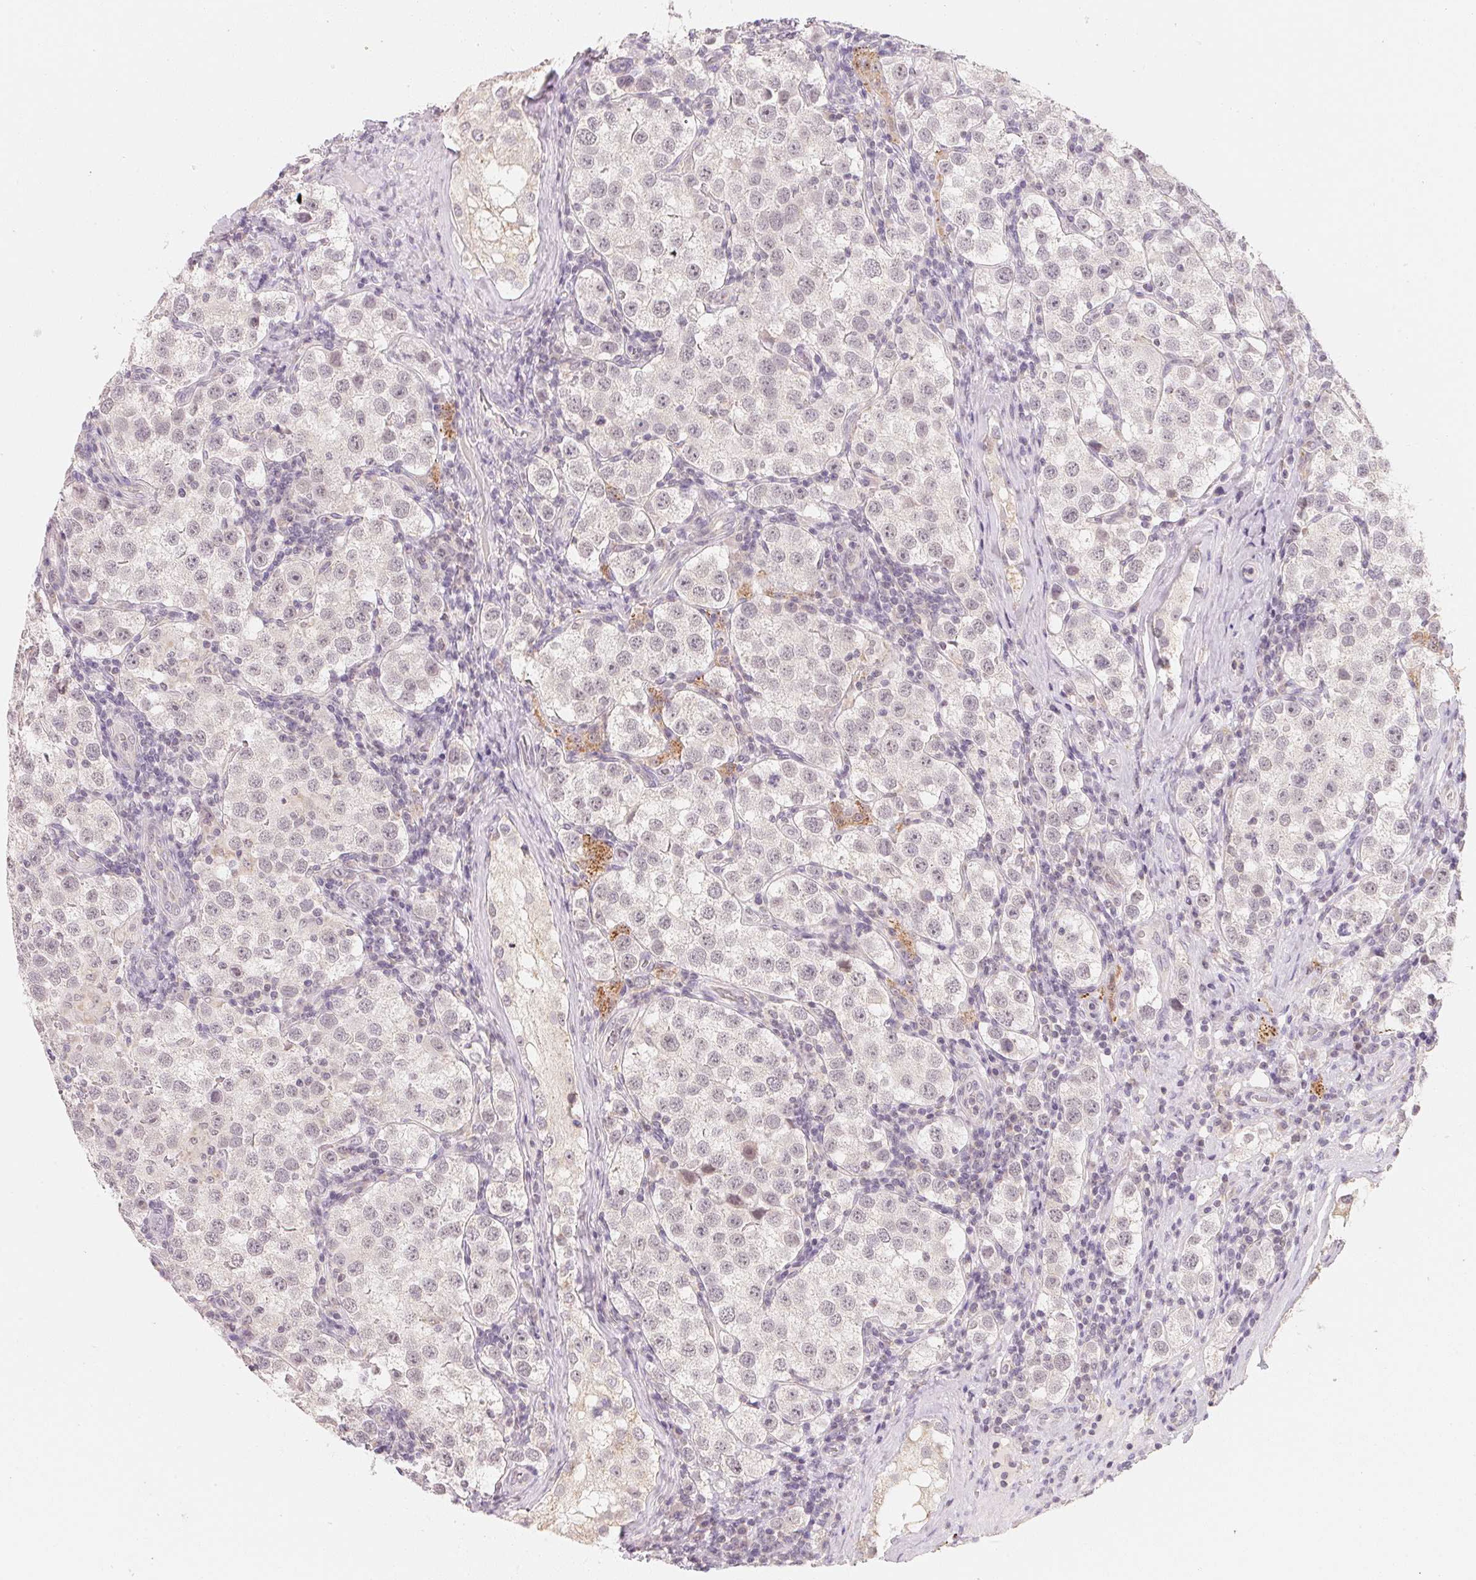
{"staining": {"intensity": "negative", "quantity": "none", "location": "none"}, "tissue": "testis cancer", "cell_type": "Tumor cells", "image_type": "cancer", "snomed": [{"axis": "morphology", "description": "Seminoma, NOS"}, {"axis": "topography", "description": "Testis"}], "caption": "Immunohistochemistry (IHC) micrograph of neoplastic tissue: testis seminoma stained with DAB (3,3'-diaminobenzidine) exhibits no significant protein positivity in tumor cells. (DAB immunohistochemistry (IHC) with hematoxylin counter stain).", "gene": "ANKRD31", "patient": {"sex": "male", "age": 37}}